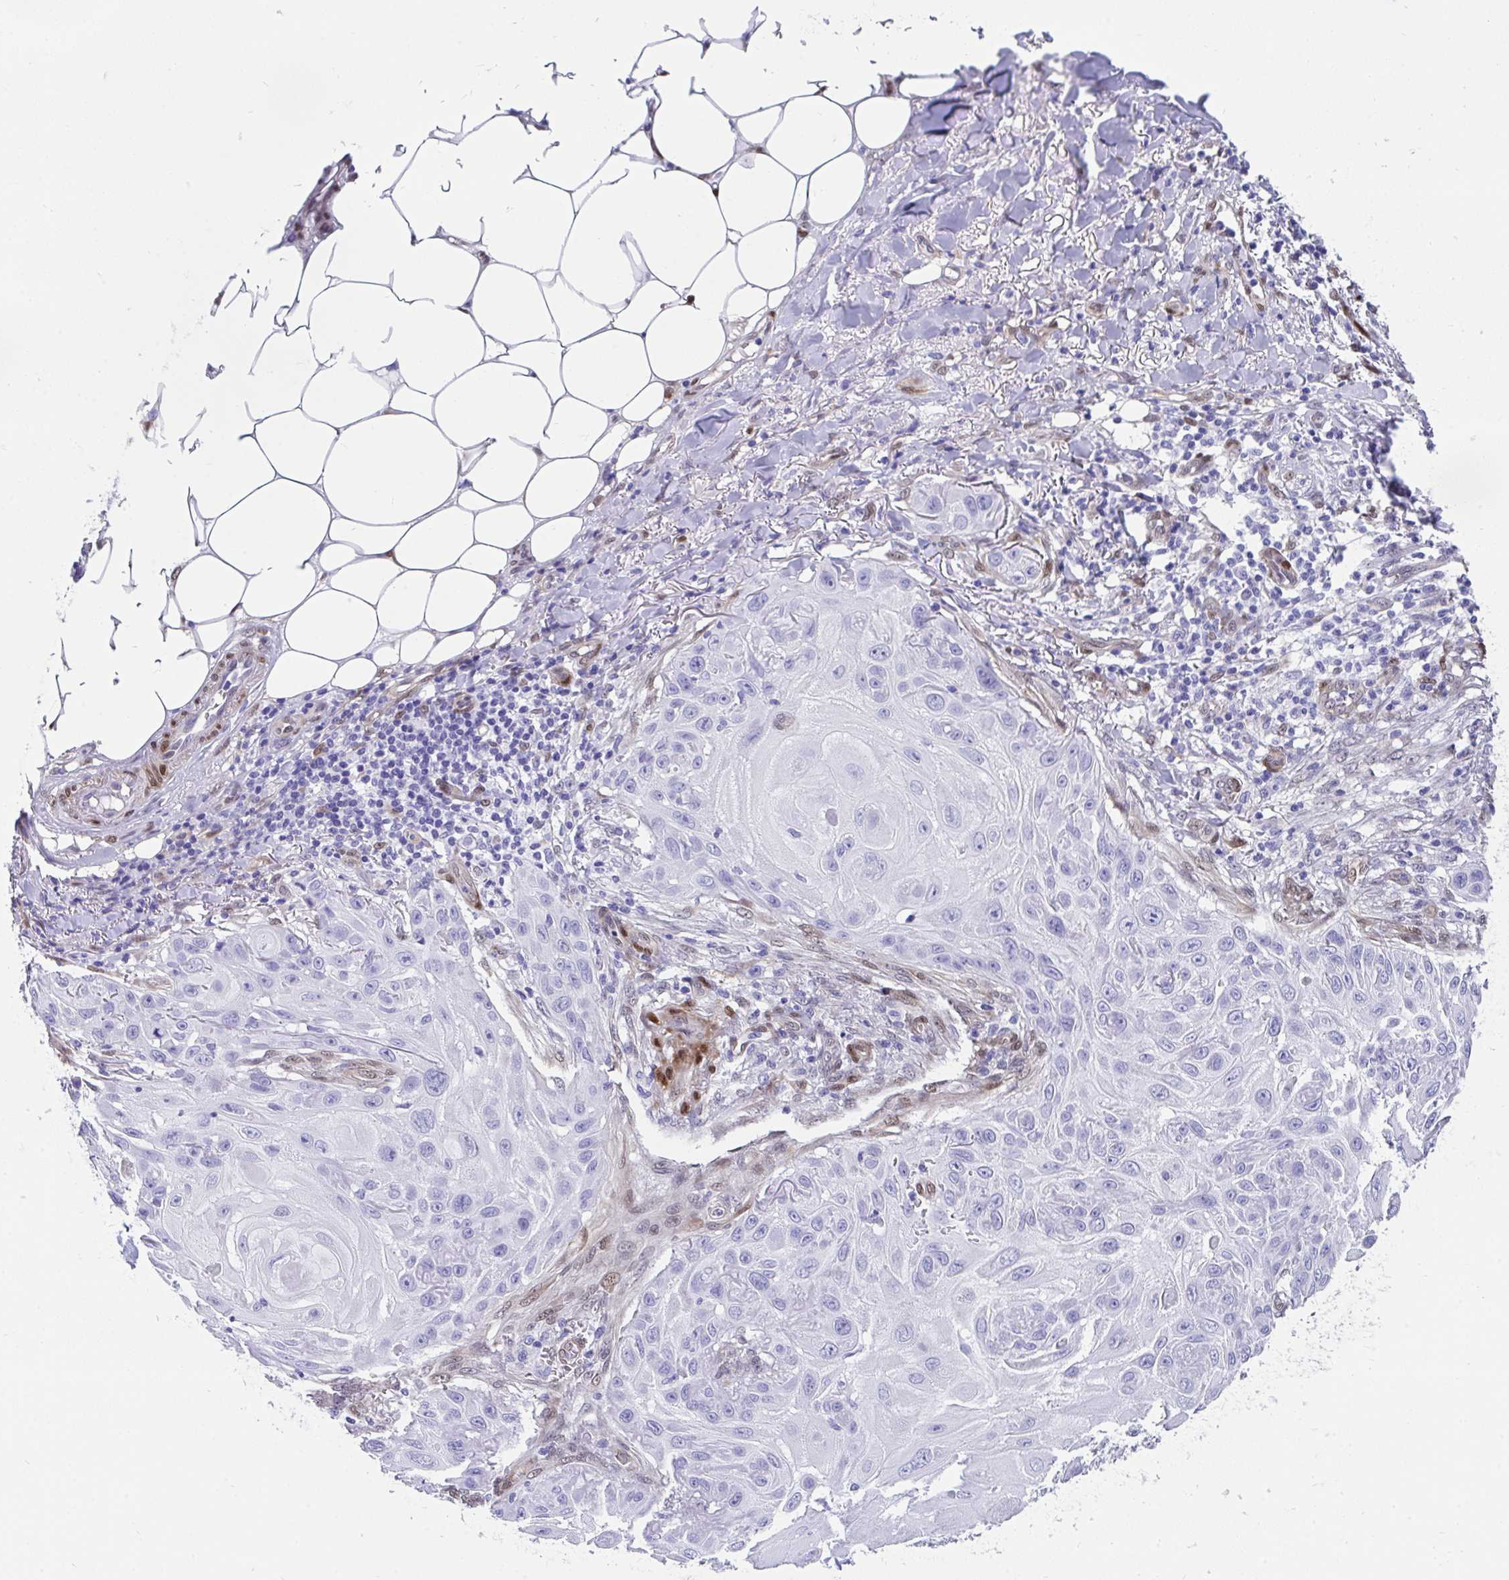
{"staining": {"intensity": "negative", "quantity": "none", "location": "none"}, "tissue": "skin cancer", "cell_type": "Tumor cells", "image_type": "cancer", "snomed": [{"axis": "morphology", "description": "Squamous cell carcinoma, NOS"}, {"axis": "topography", "description": "Skin"}], "caption": "Tumor cells show no significant protein expression in skin cancer (squamous cell carcinoma).", "gene": "RBPMS", "patient": {"sex": "female", "age": 91}}